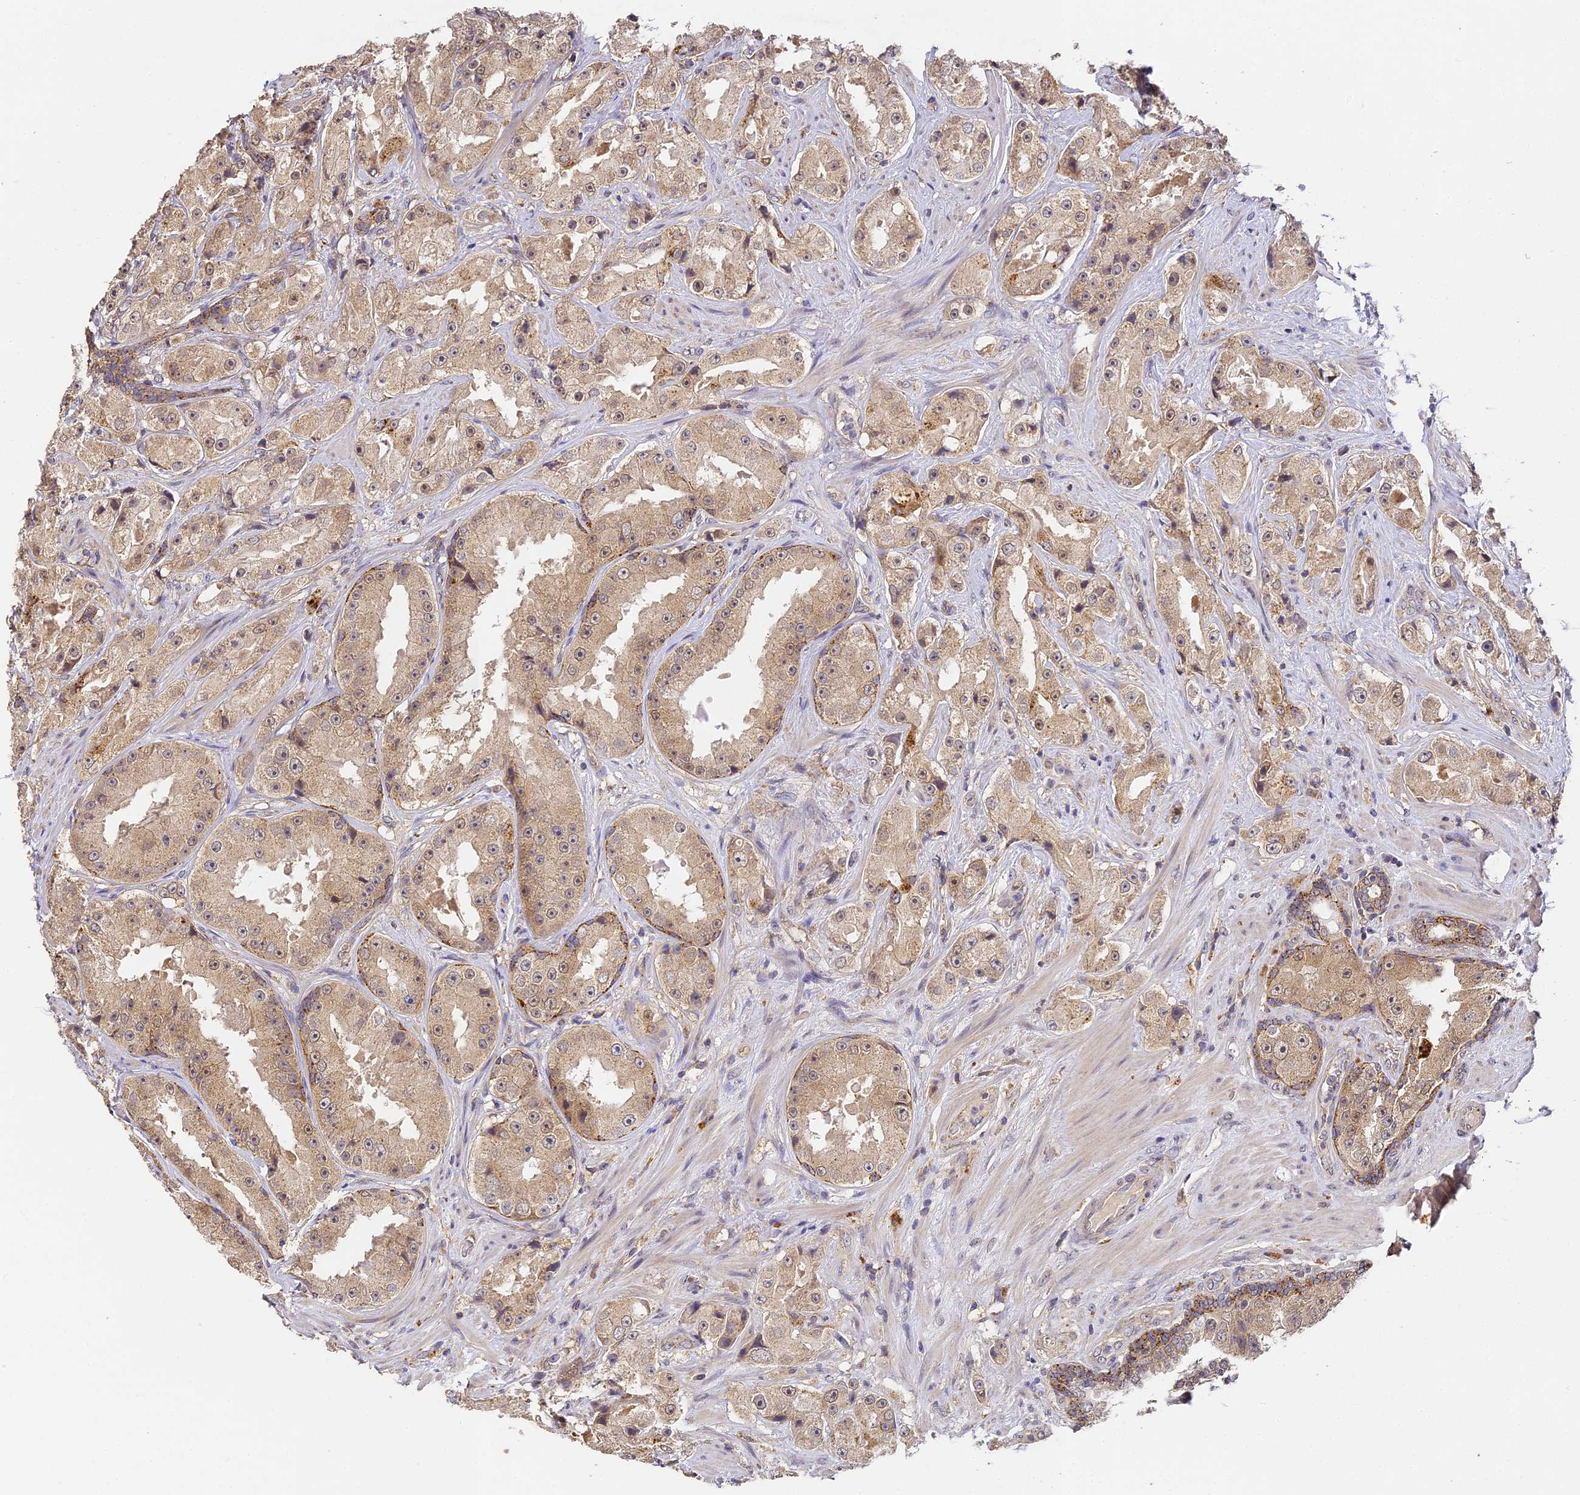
{"staining": {"intensity": "moderate", "quantity": ">75%", "location": "cytoplasmic/membranous"}, "tissue": "prostate cancer", "cell_type": "Tumor cells", "image_type": "cancer", "snomed": [{"axis": "morphology", "description": "Adenocarcinoma, High grade"}, {"axis": "topography", "description": "Prostate"}], "caption": "Immunohistochemistry (IHC) micrograph of human prostate cancer stained for a protein (brown), which reveals medium levels of moderate cytoplasmic/membranous positivity in approximately >75% of tumor cells.", "gene": "YAE1", "patient": {"sex": "male", "age": 73}}